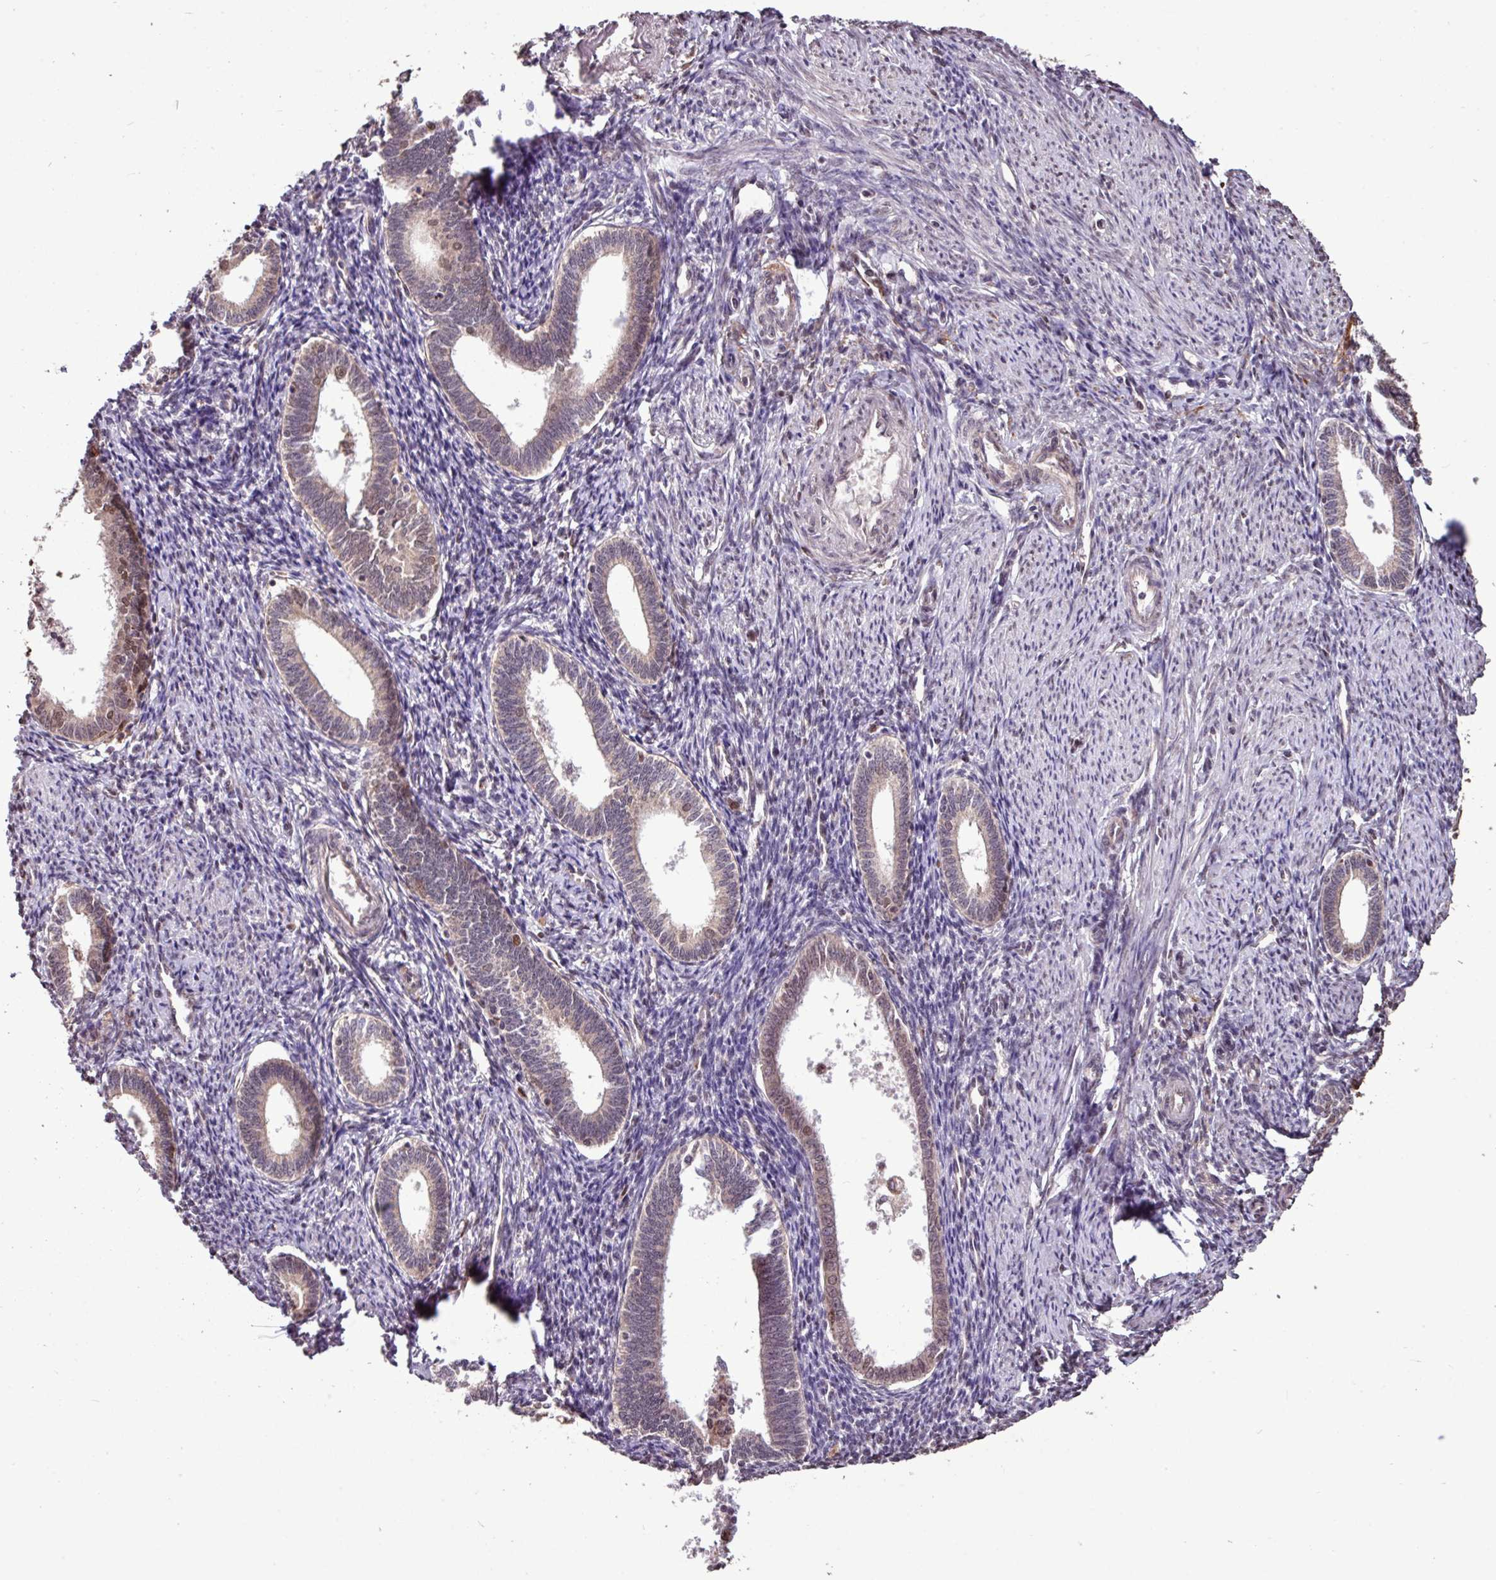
{"staining": {"intensity": "negative", "quantity": "none", "location": "none"}, "tissue": "endometrium", "cell_type": "Cells in endometrial stroma", "image_type": "normal", "snomed": [{"axis": "morphology", "description": "Normal tissue, NOS"}, {"axis": "topography", "description": "Endometrium"}], "caption": "There is no significant staining in cells in endometrial stroma of endometrium. Brightfield microscopy of IHC stained with DAB (brown) and hematoxylin (blue), captured at high magnification.", "gene": "SKIC2", "patient": {"sex": "female", "age": 41}}